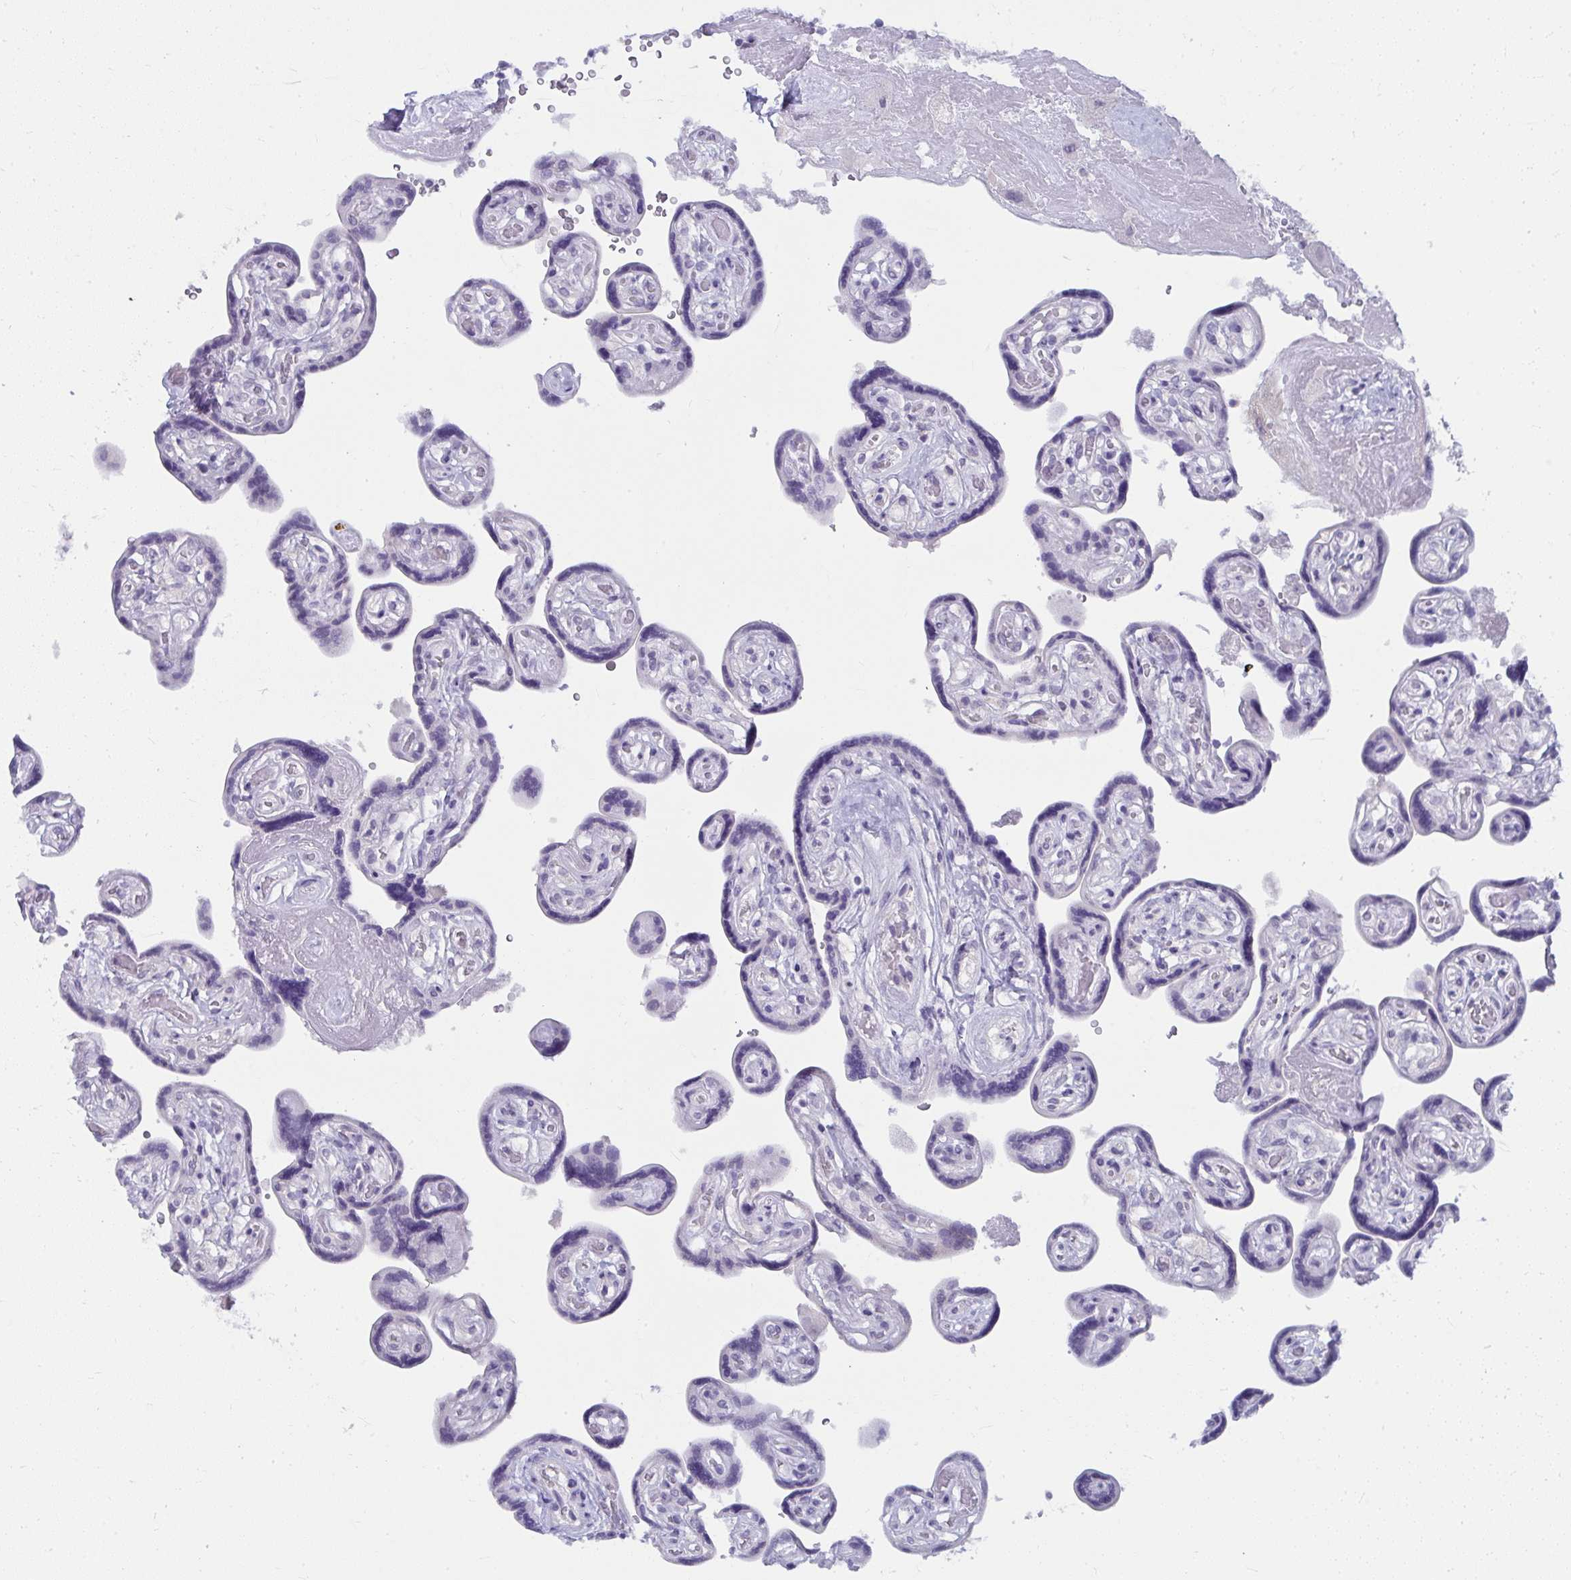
{"staining": {"intensity": "negative", "quantity": "none", "location": "none"}, "tissue": "placenta", "cell_type": "Trophoblastic cells", "image_type": "normal", "snomed": [{"axis": "morphology", "description": "Normal tissue, NOS"}, {"axis": "topography", "description": "Placenta"}], "caption": "High power microscopy photomicrograph of an immunohistochemistry (IHC) image of normal placenta, revealing no significant positivity in trophoblastic cells. (DAB IHC visualized using brightfield microscopy, high magnification).", "gene": "UGT3A2", "patient": {"sex": "female", "age": 32}}